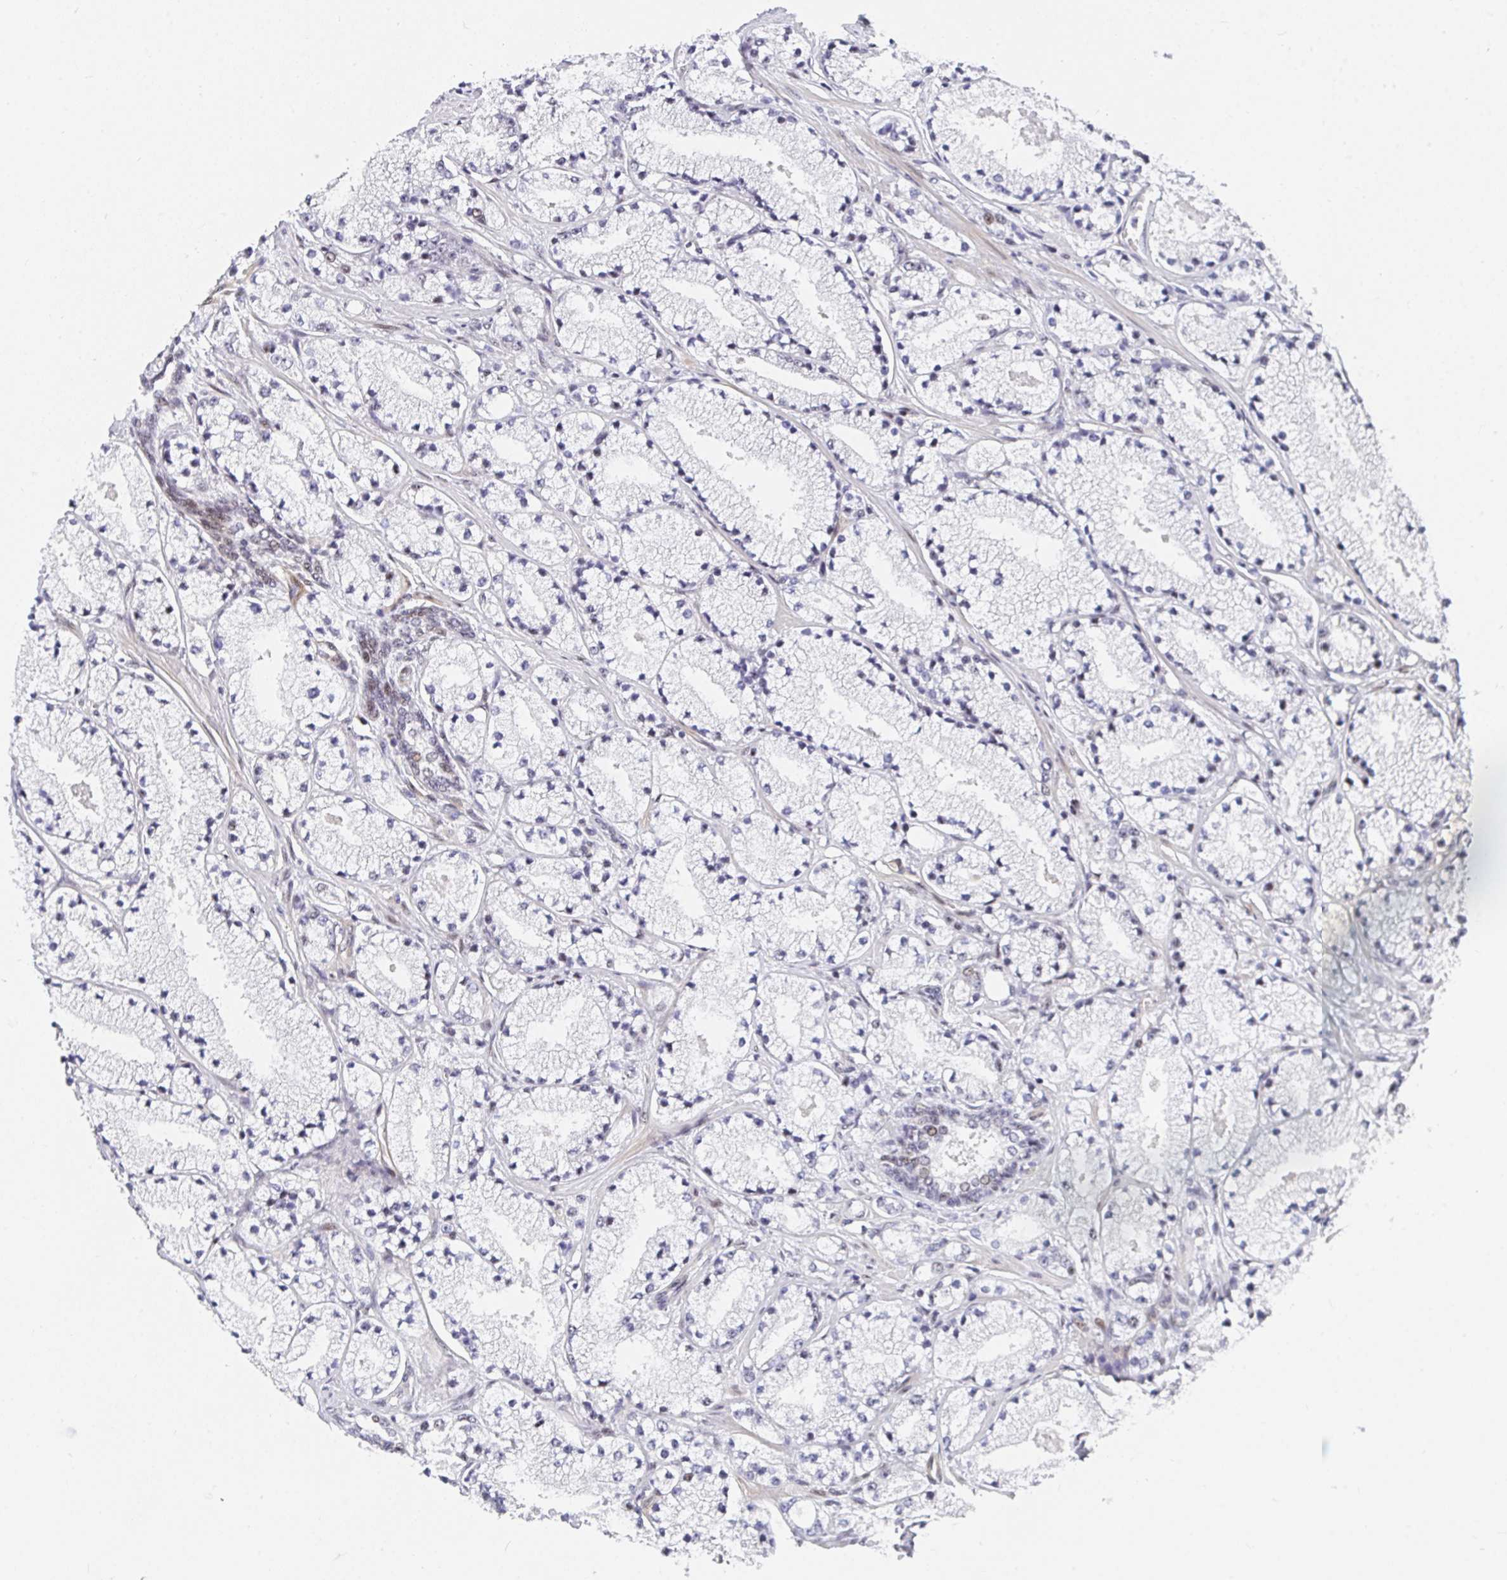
{"staining": {"intensity": "negative", "quantity": "none", "location": "none"}, "tissue": "prostate cancer", "cell_type": "Tumor cells", "image_type": "cancer", "snomed": [{"axis": "morphology", "description": "Adenocarcinoma, High grade"}, {"axis": "topography", "description": "Prostate"}], "caption": "This photomicrograph is of adenocarcinoma (high-grade) (prostate) stained with immunohistochemistry to label a protein in brown with the nuclei are counter-stained blue. There is no positivity in tumor cells. Nuclei are stained in blue.", "gene": "ZIC3", "patient": {"sex": "male", "age": 63}}